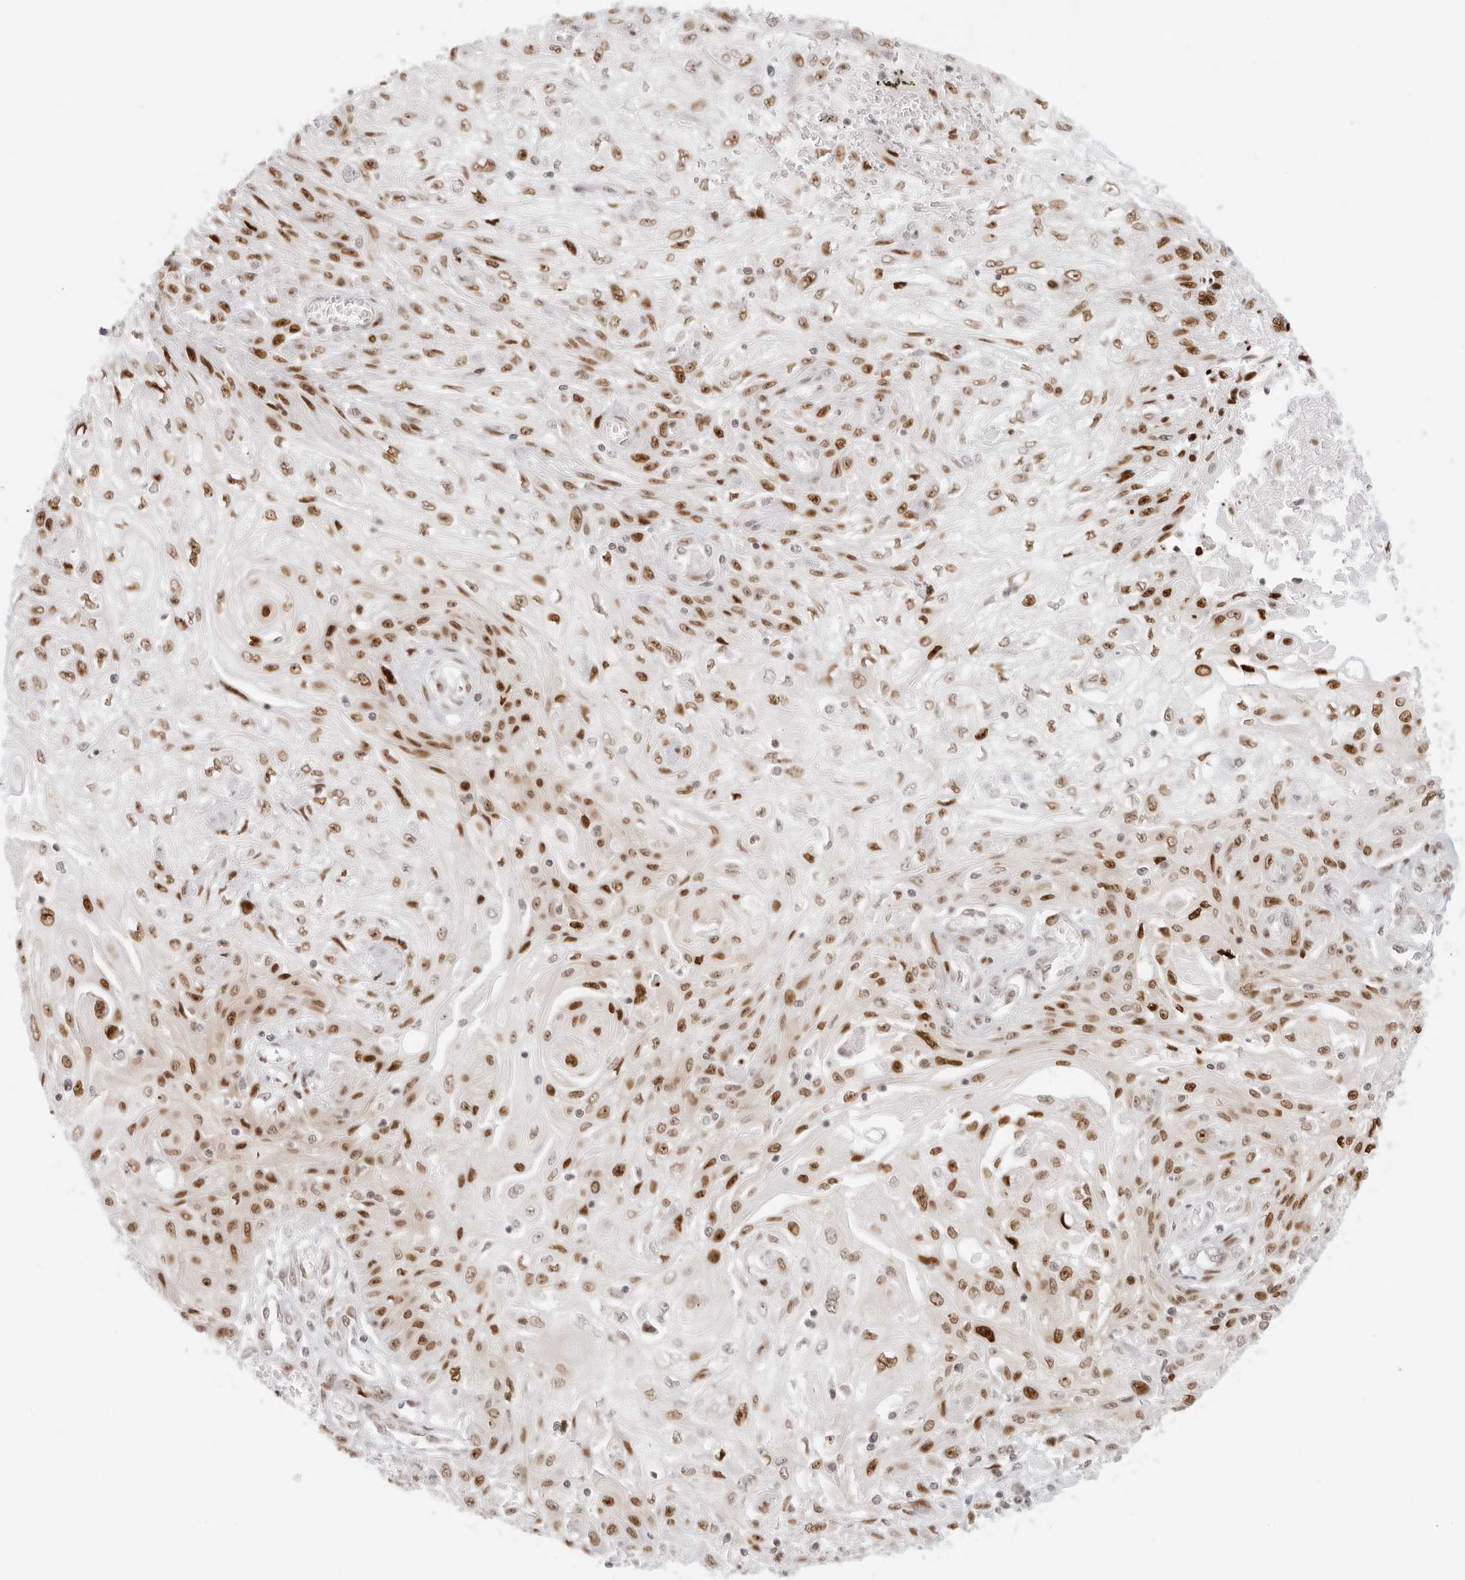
{"staining": {"intensity": "moderate", "quantity": ">75%", "location": "nuclear"}, "tissue": "skin cancer", "cell_type": "Tumor cells", "image_type": "cancer", "snomed": [{"axis": "morphology", "description": "Squamous cell carcinoma, NOS"}, {"axis": "morphology", "description": "Squamous cell carcinoma, metastatic, NOS"}, {"axis": "topography", "description": "Skin"}, {"axis": "topography", "description": "Lymph node"}], "caption": "Immunohistochemistry (IHC) (DAB (3,3'-diaminobenzidine)) staining of skin metastatic squamous cell carcinoma reveals moderate nuclear protein staining in approximately >75% of tumor cells.", "gene": "RCC1", "patient": {"sex": "male", "age": 75}}